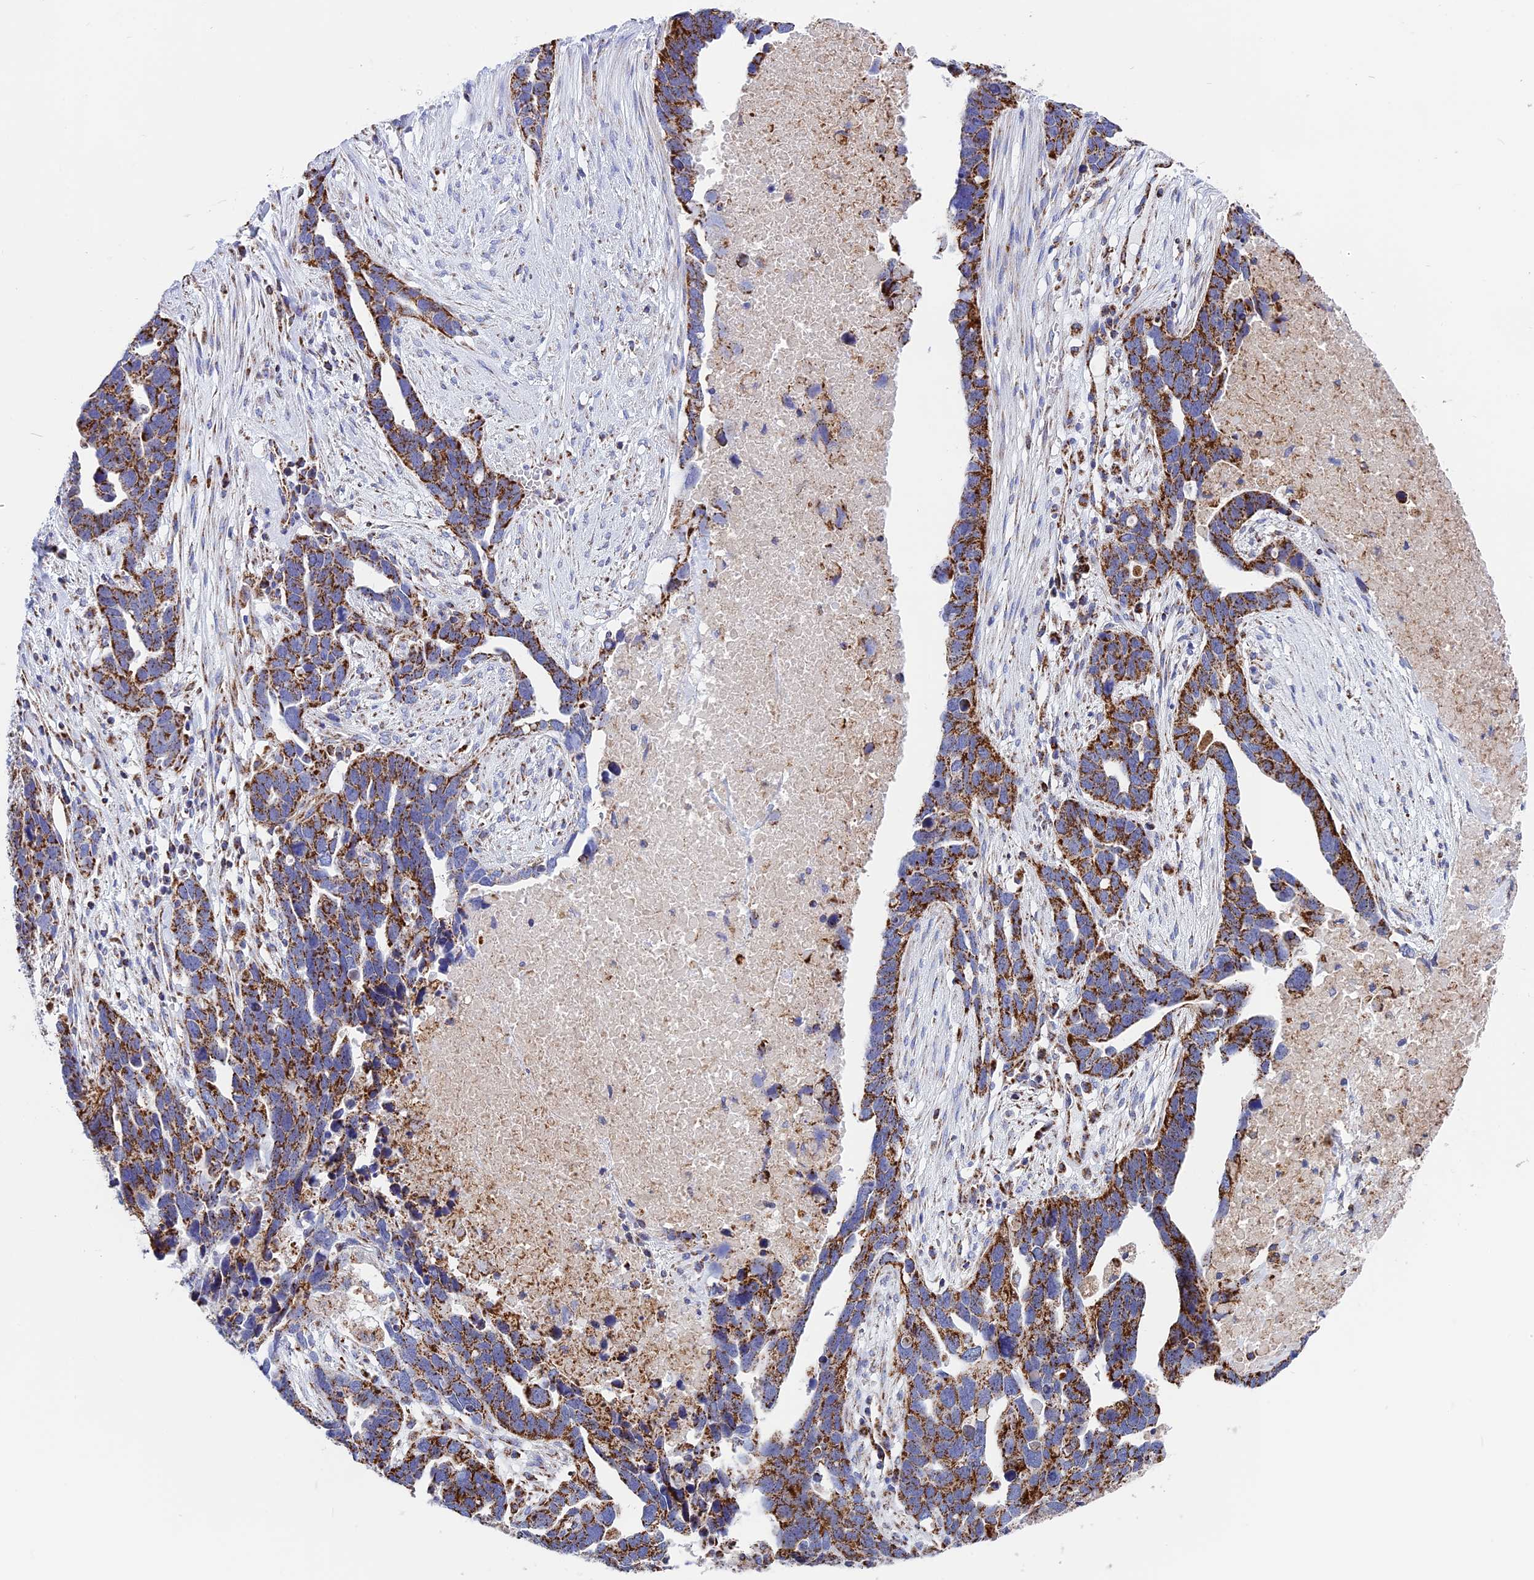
{"staining": {"intensity": "strong", "quantity": ">75%", "location": "cytoplasmic/membranous"}, "tissue": "ovarian cancer", "cell_type": "Tumor cells", "image_type": "cancer", "snomed": [{"axis": "morphology", "description": "Cystadenocarcinoma, serous, NOS"}, {"axis": "topography", "description": "Ovary"}], "caption": "A micrograph of human serous cystadenocarcinoma (ovarian) stained for a protein shows strong cytoplasmic/membranous brown staining in tumor cells.", "gene": "NDUFA5", "patient": {"sex": "female", "age": 54}}